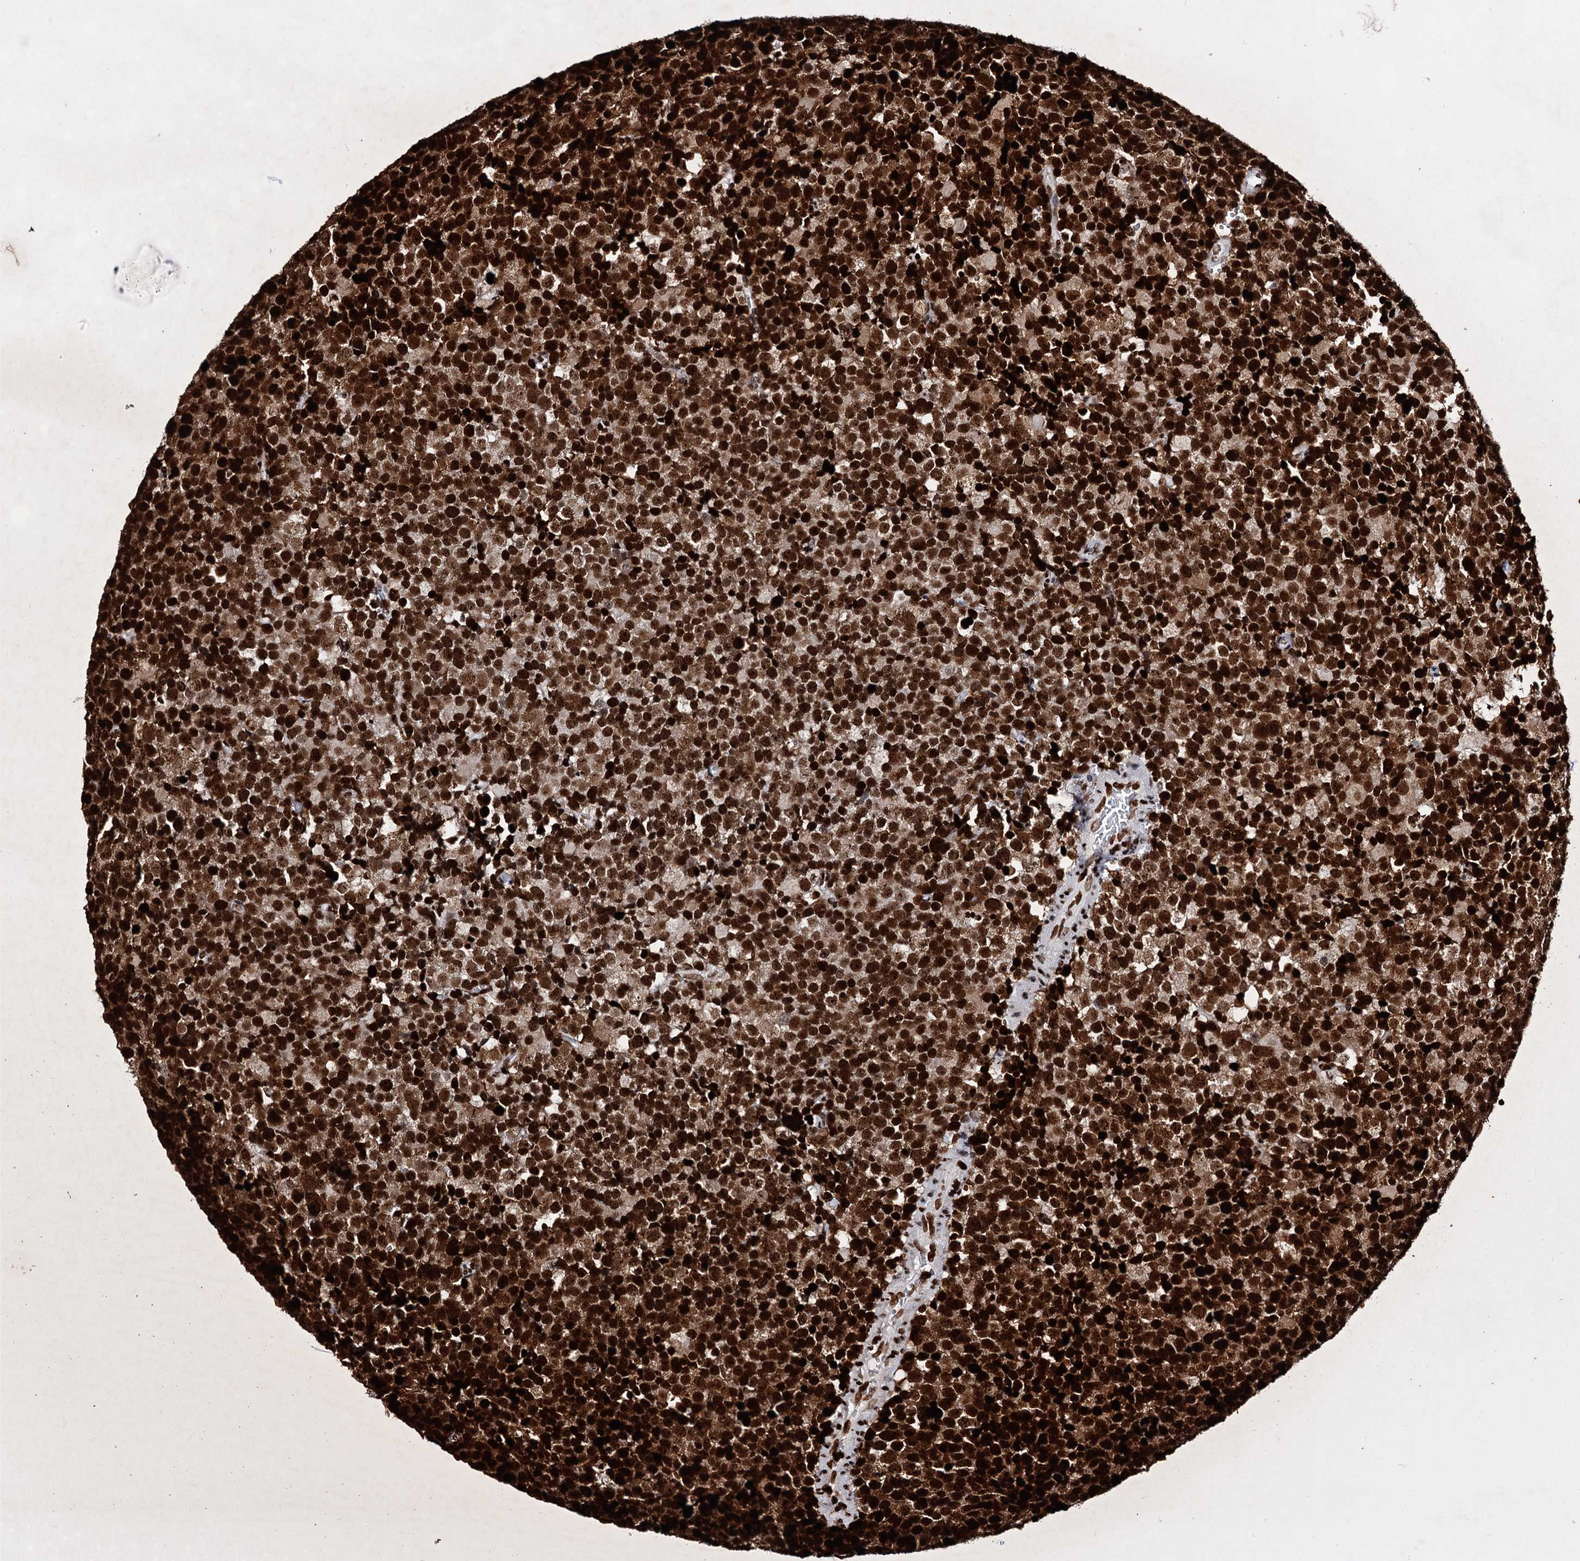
{"staining": {"intensity": "strong", "quantity": ">75%", "location": "nuclear"}, "tissue": "testis cancer", "cell_type": "Tumor cells", "image_type": "cancer", "snomed": [{"axis": "morphology", "description": "Seminoma, NOS"}, {"axis": "topography", "description": "Testis"}], "caption": "This histopathology image exhibits testis seminoma stained with immunohistochemistry (IHC) to label a protein in brown. The nuclear of tumor cells show strong positivity for the protein. Nuclei are counter-stained blue.", "gene": "HMGB2", "patient": {"sex": "male", "age": 71}}